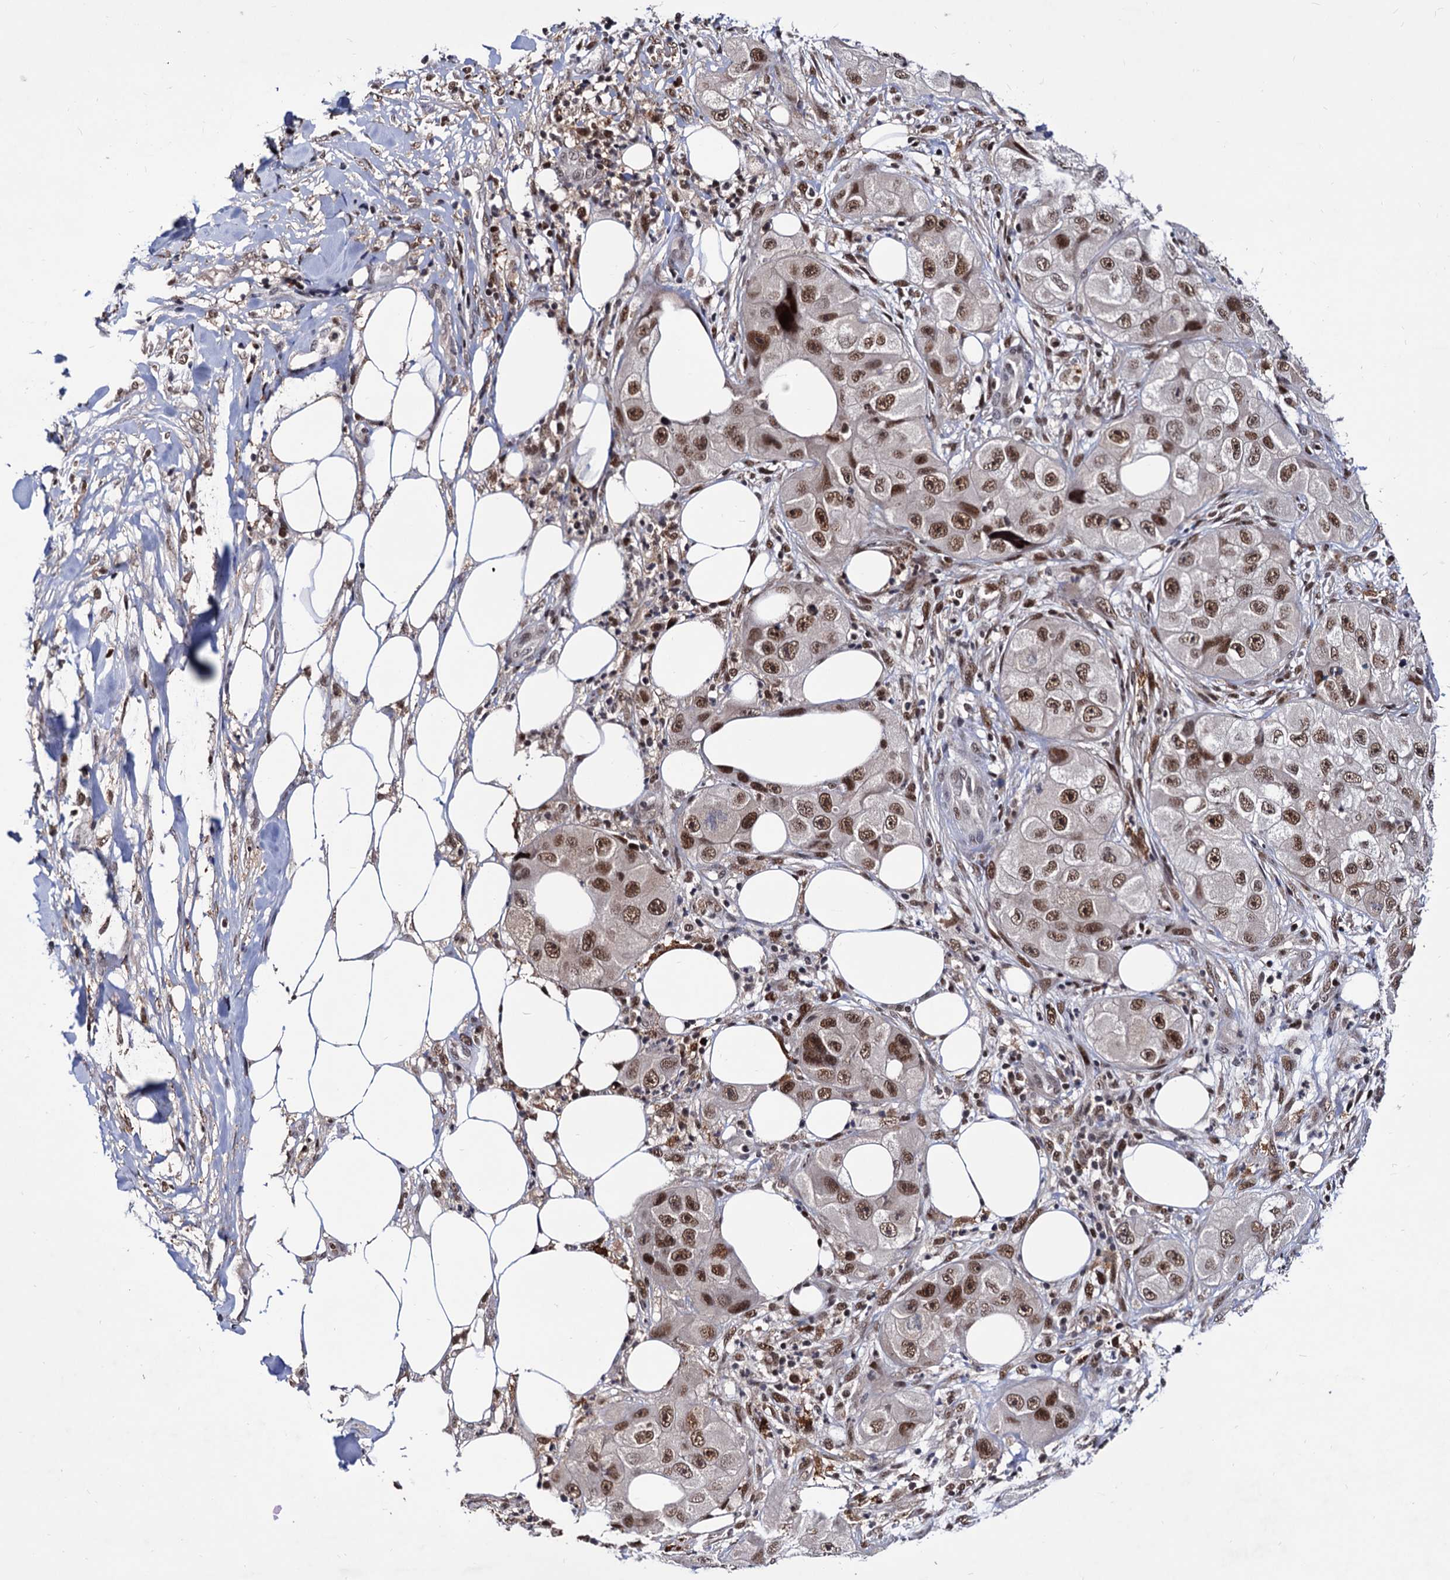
{"staining": {"intensity": "moderate", "quantity": ">75%", "location": "nuclear"}, "tissue": "skin cancer", "cell_type": "Tumor cells", "image_type": "cancer", "snomed": [{"axis": "morphology", "description": "Squamous cell carcinoma, NOS"}, {"axis": "topography", "description": "Skin"}, {"axis": "topography", "description": "Subcutis"}], "caption": "Moderate nuclear positivity is present in approximately >75% of tumor cells in skin squamous cell carcinoma.", "gene": "RNASEH2B", "patient": {"sex": "male", "age": 73}}